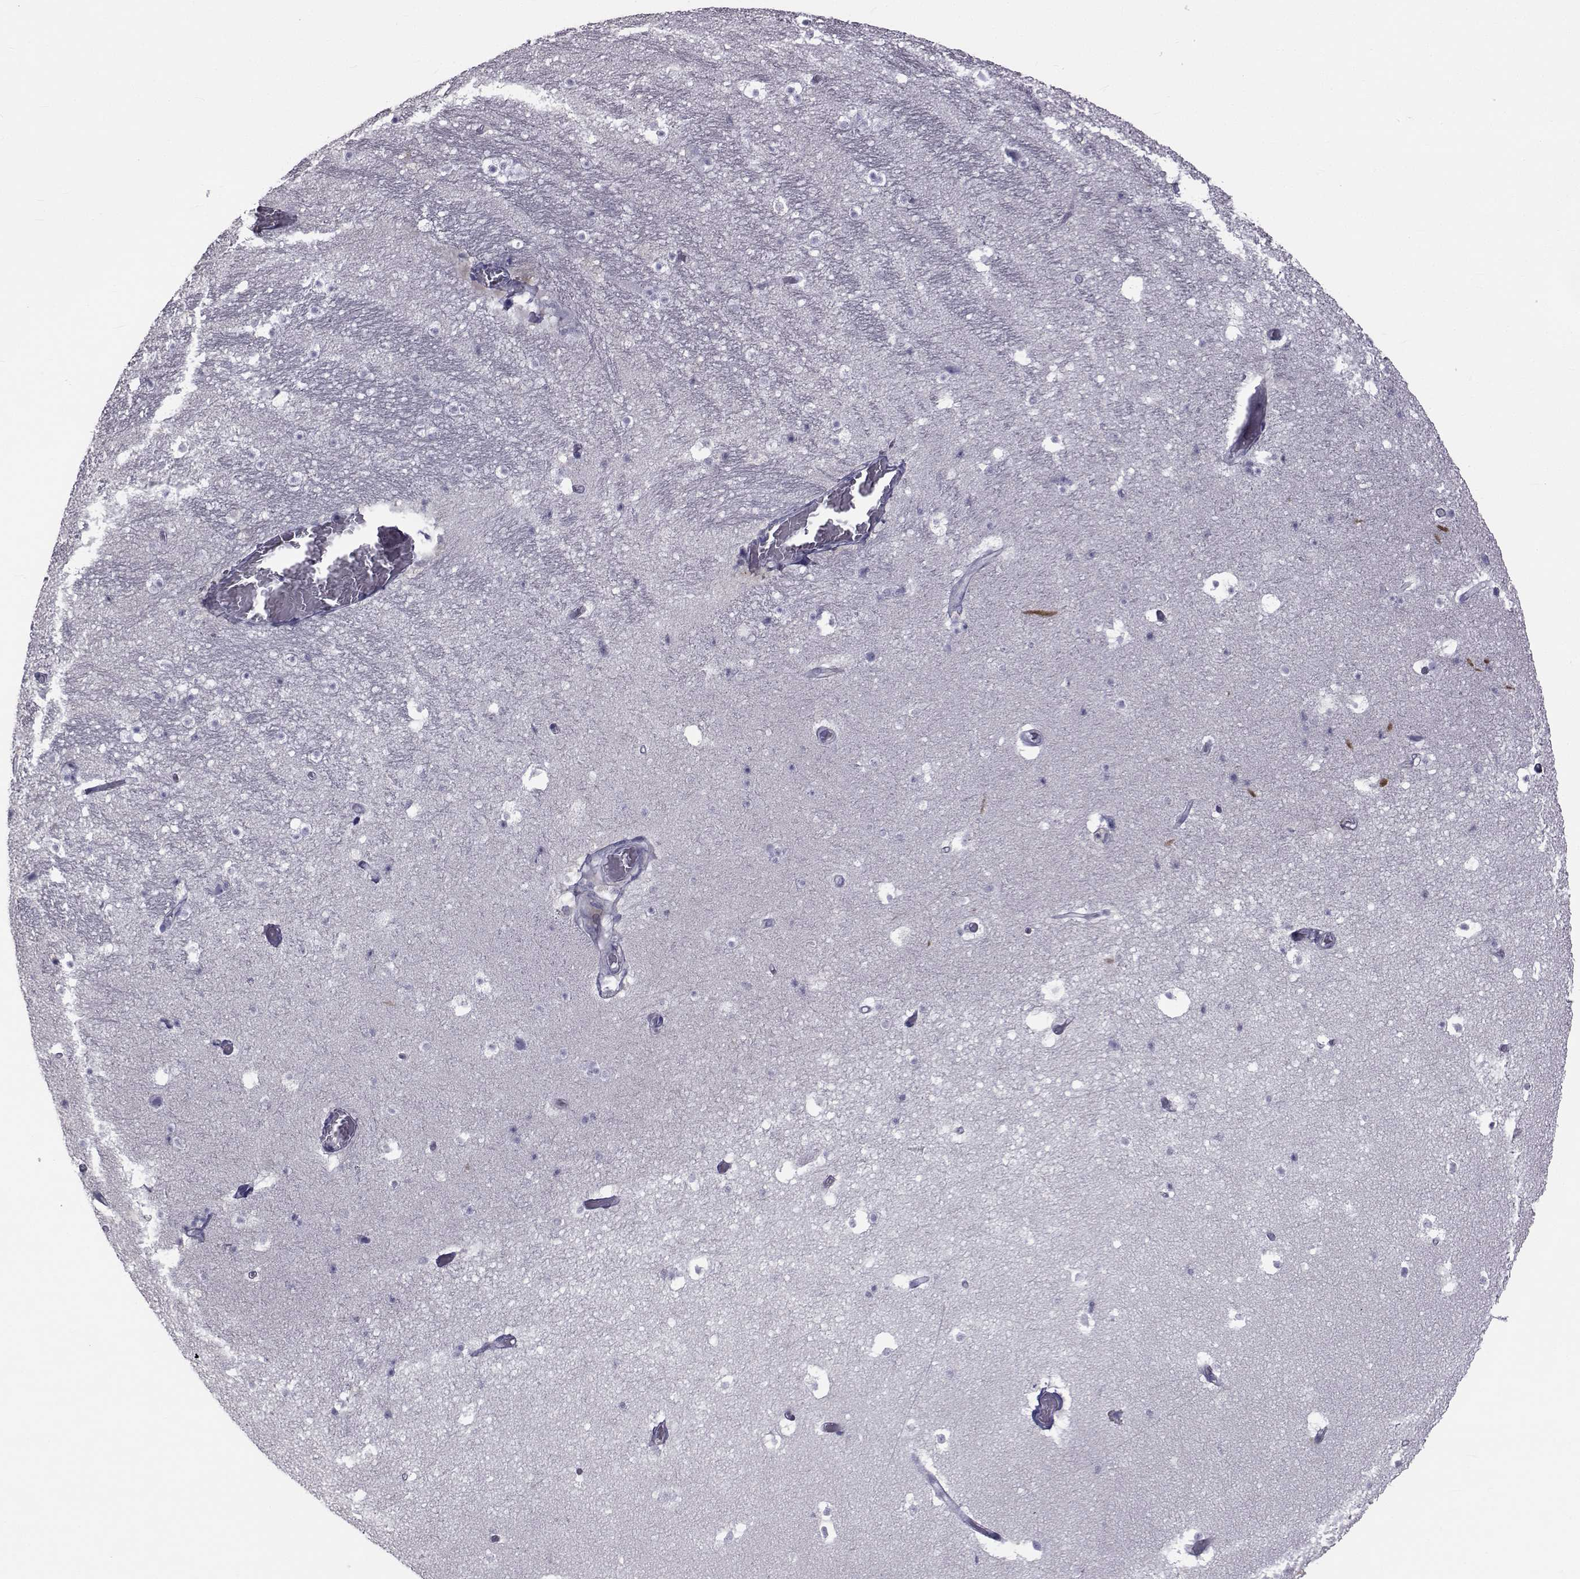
{"staining": {"intensity": "negative", "quantity": "none", "location": "none"}, "tissue": "hippocampus", "cell_type": "Glial cells", "image_type": "normal", "snomed": [{"axis": "morphology", "description": "Normal tissue, NOS"}, {"axis": "topography", "description": "Hippocampus"}], "caption": "Immunohistochemistry histopathology image of normal hippocampus: human hippocampus stained with DAB shows no significant protein staining in glial cells.", "gene": "FDXR", "patient": {"sex": "male", "age": 26}}